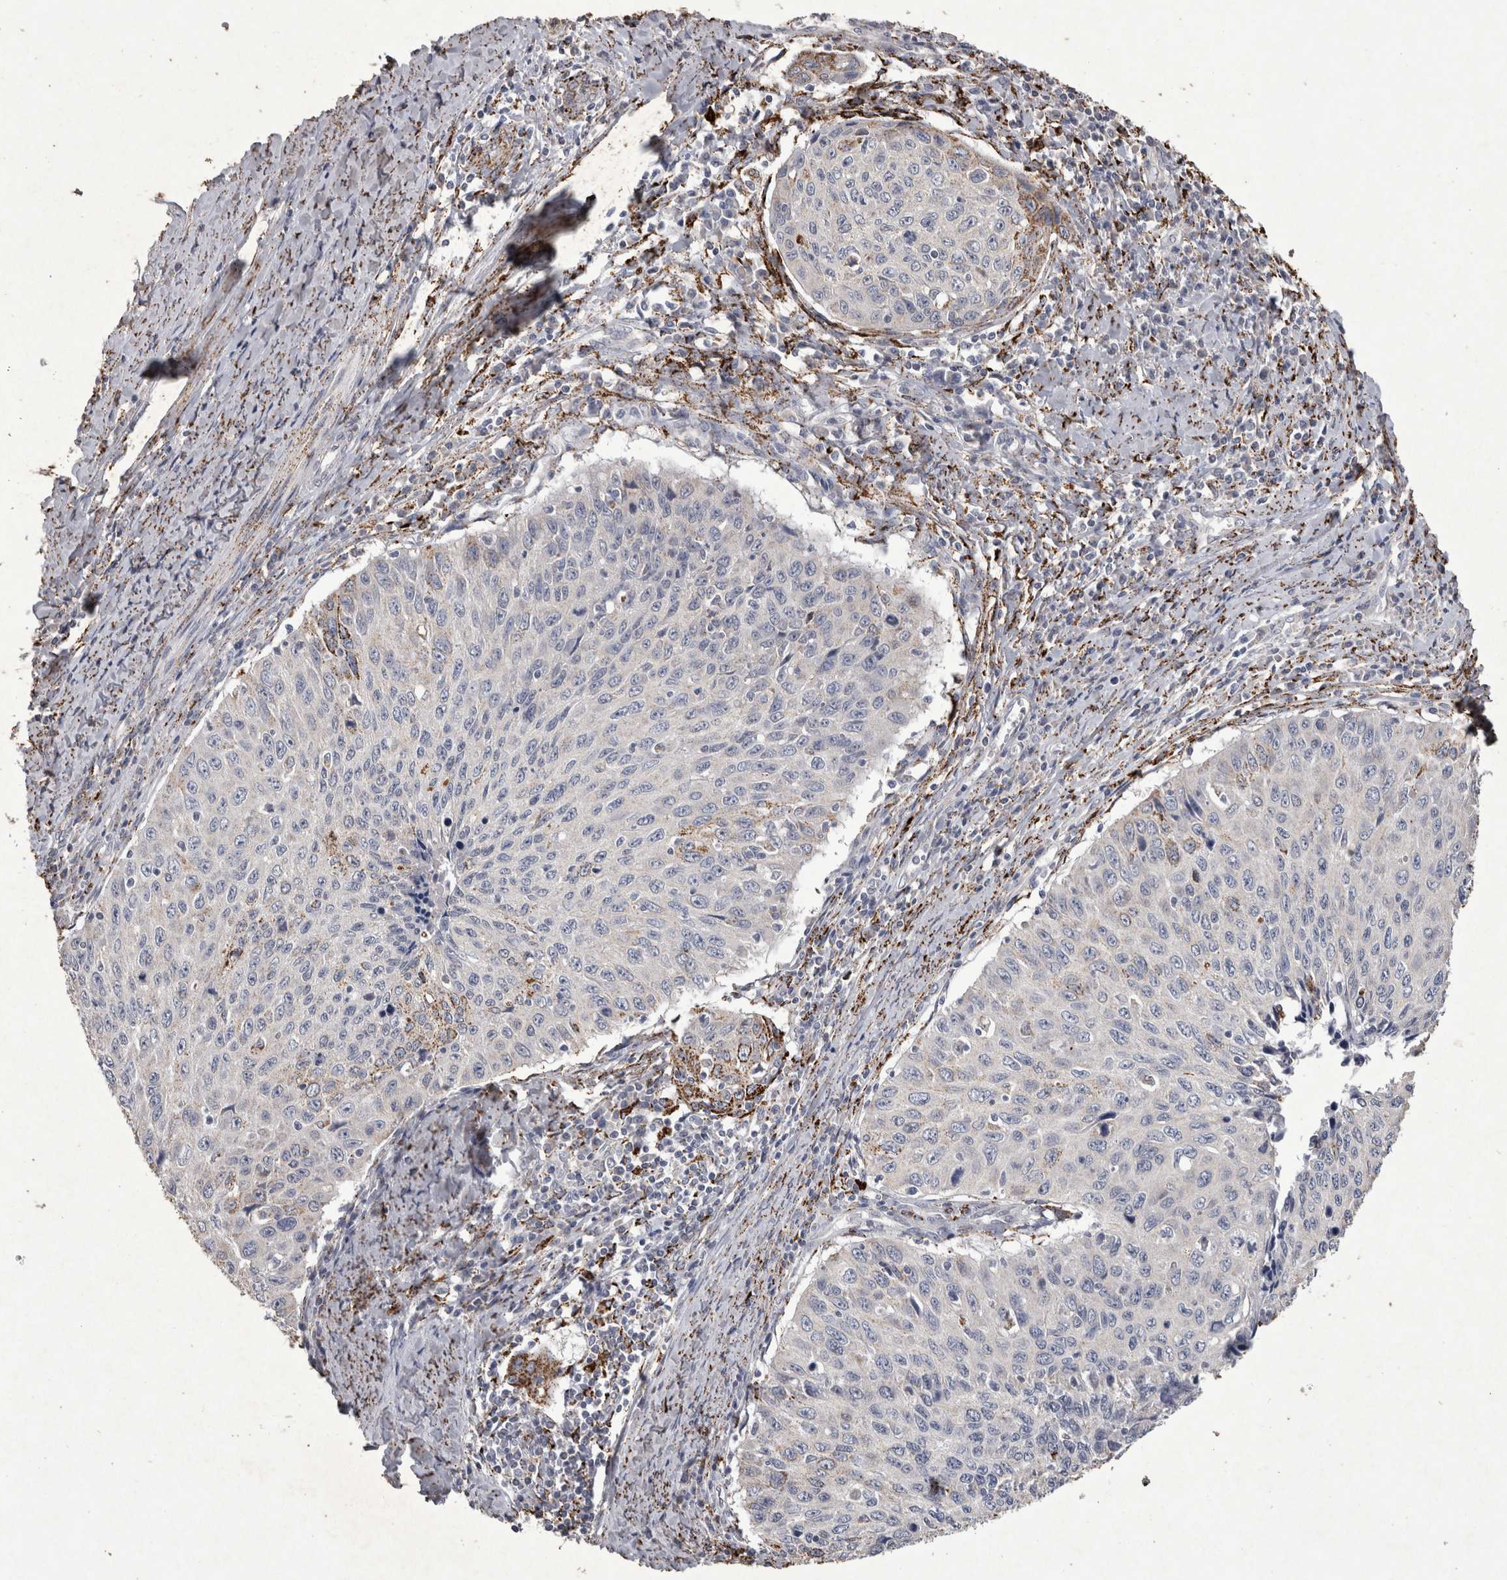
{"staining": {"intensity": "moderate", "quantity": "<25%", "location": "cytoplasmic/membranous"}, "tissue": "cervical cancer", "cell_type": "Tumor cells", "image_type": "cancer", "snomed": [{"axis": "morphology", "description": "Squamous cell carcinoma, NOS"}, {"axis": "topography", "description": "Cervix"}], "caption": "This is a micrograph of IHC staining of cervical cancer, which shows moderate expression in the cytoplasmic/membranous of tumor cells.", "gene": "DKK3", "patient": {"sex": "female", "age": 53}}